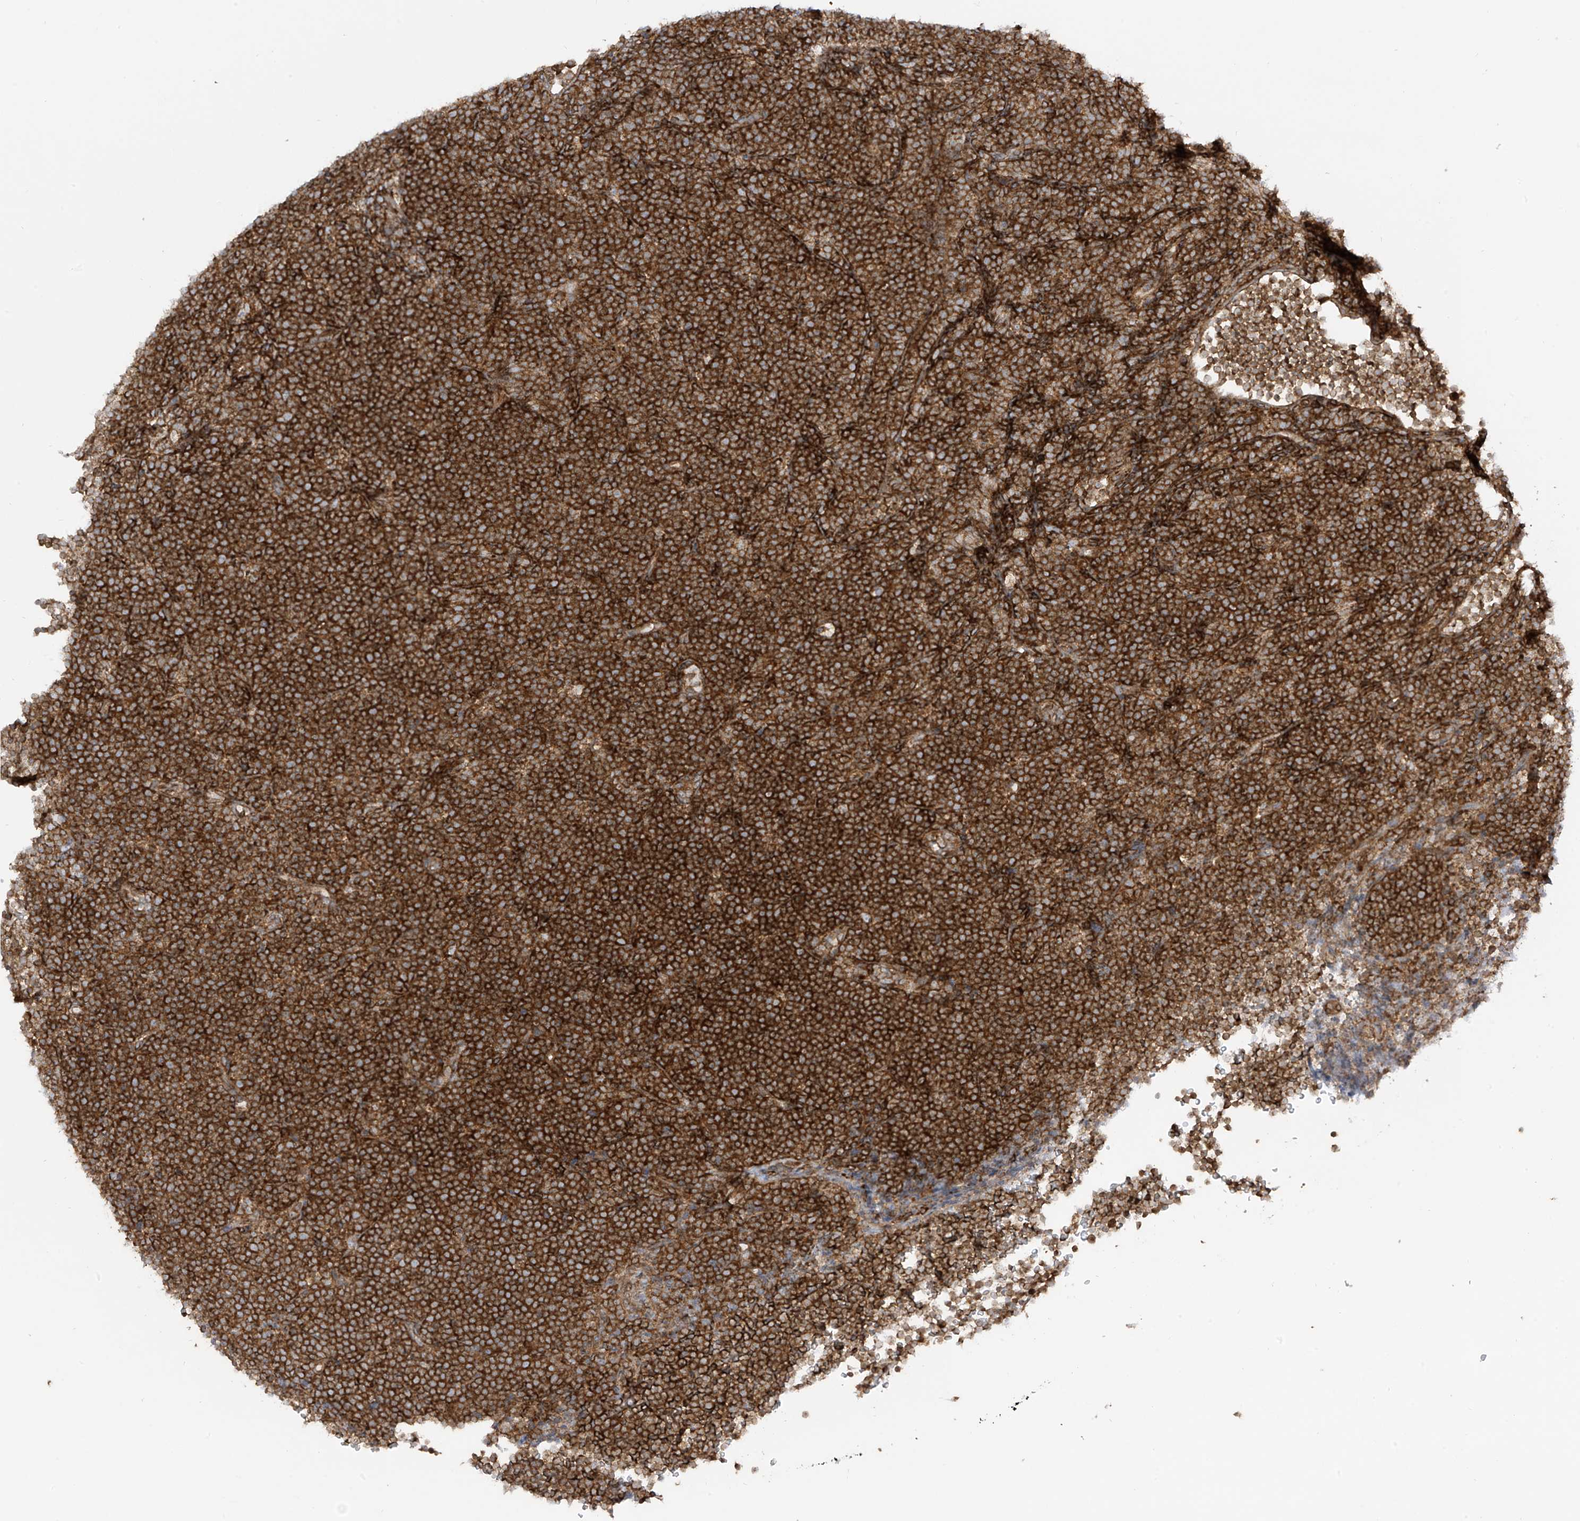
{"staining": {"intensity": "strong", "quantity": ">75%", "location": "cytoplasmic/membranous"}, "tissue": "lymphoma", "cell_type": "Tumor cells", "image_type": "cancer", "snomed": [{"axis": "morphology", "description": "Malignant lymphoma, non-Hodgkin's type, High grade"}, {"axis": "topography", "description": "Lymph node"}], "caption": "Human lymphoma stained with a brown dye demonstrates strong cytoplasmic/membranous positive positivity in about >75% of tumor cells.", "gene": "REPS1", "patient": {"sex": "male", "age": 13}}